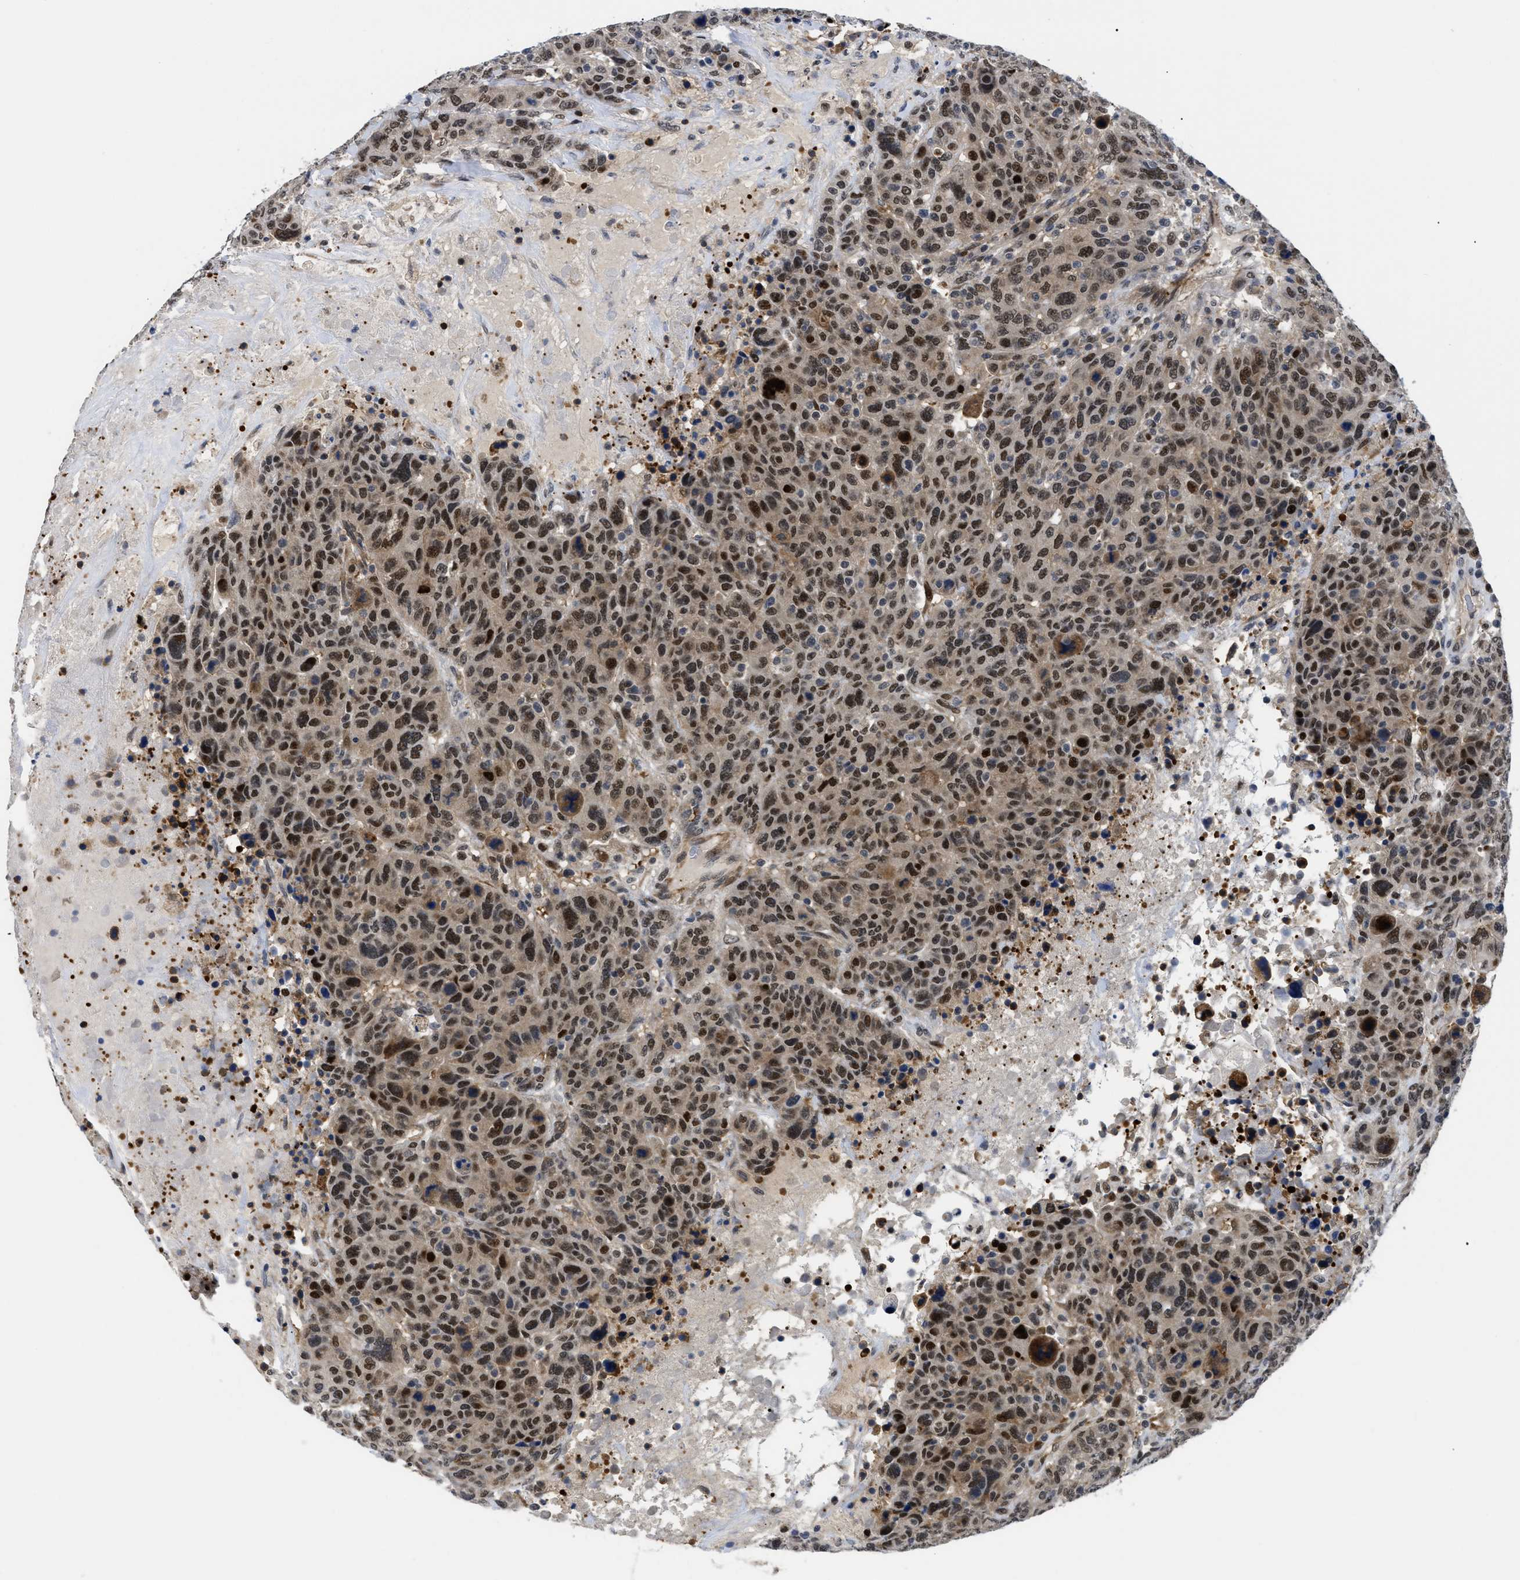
{"staining": {"intensity": "strong", "quantity": ">75%", "location": "nuclear"}, "tissue": "breast cancer", "cell_type": "Tumor cells", "image_type": "cancer", "snomed": [{"axis": "morphology", "description": "Duct carcinoma"}, {"axis": "topography", "description": "Breast"}], "caption": "High-power microscopy captured an immunohistochemistry image of breast invasive ductal carcinoma, revealing strong nuclear expression in approximately >75% of tumor cells.", "gene": "SLC29A2", "patient": {"sex": "female", "age": 37}}